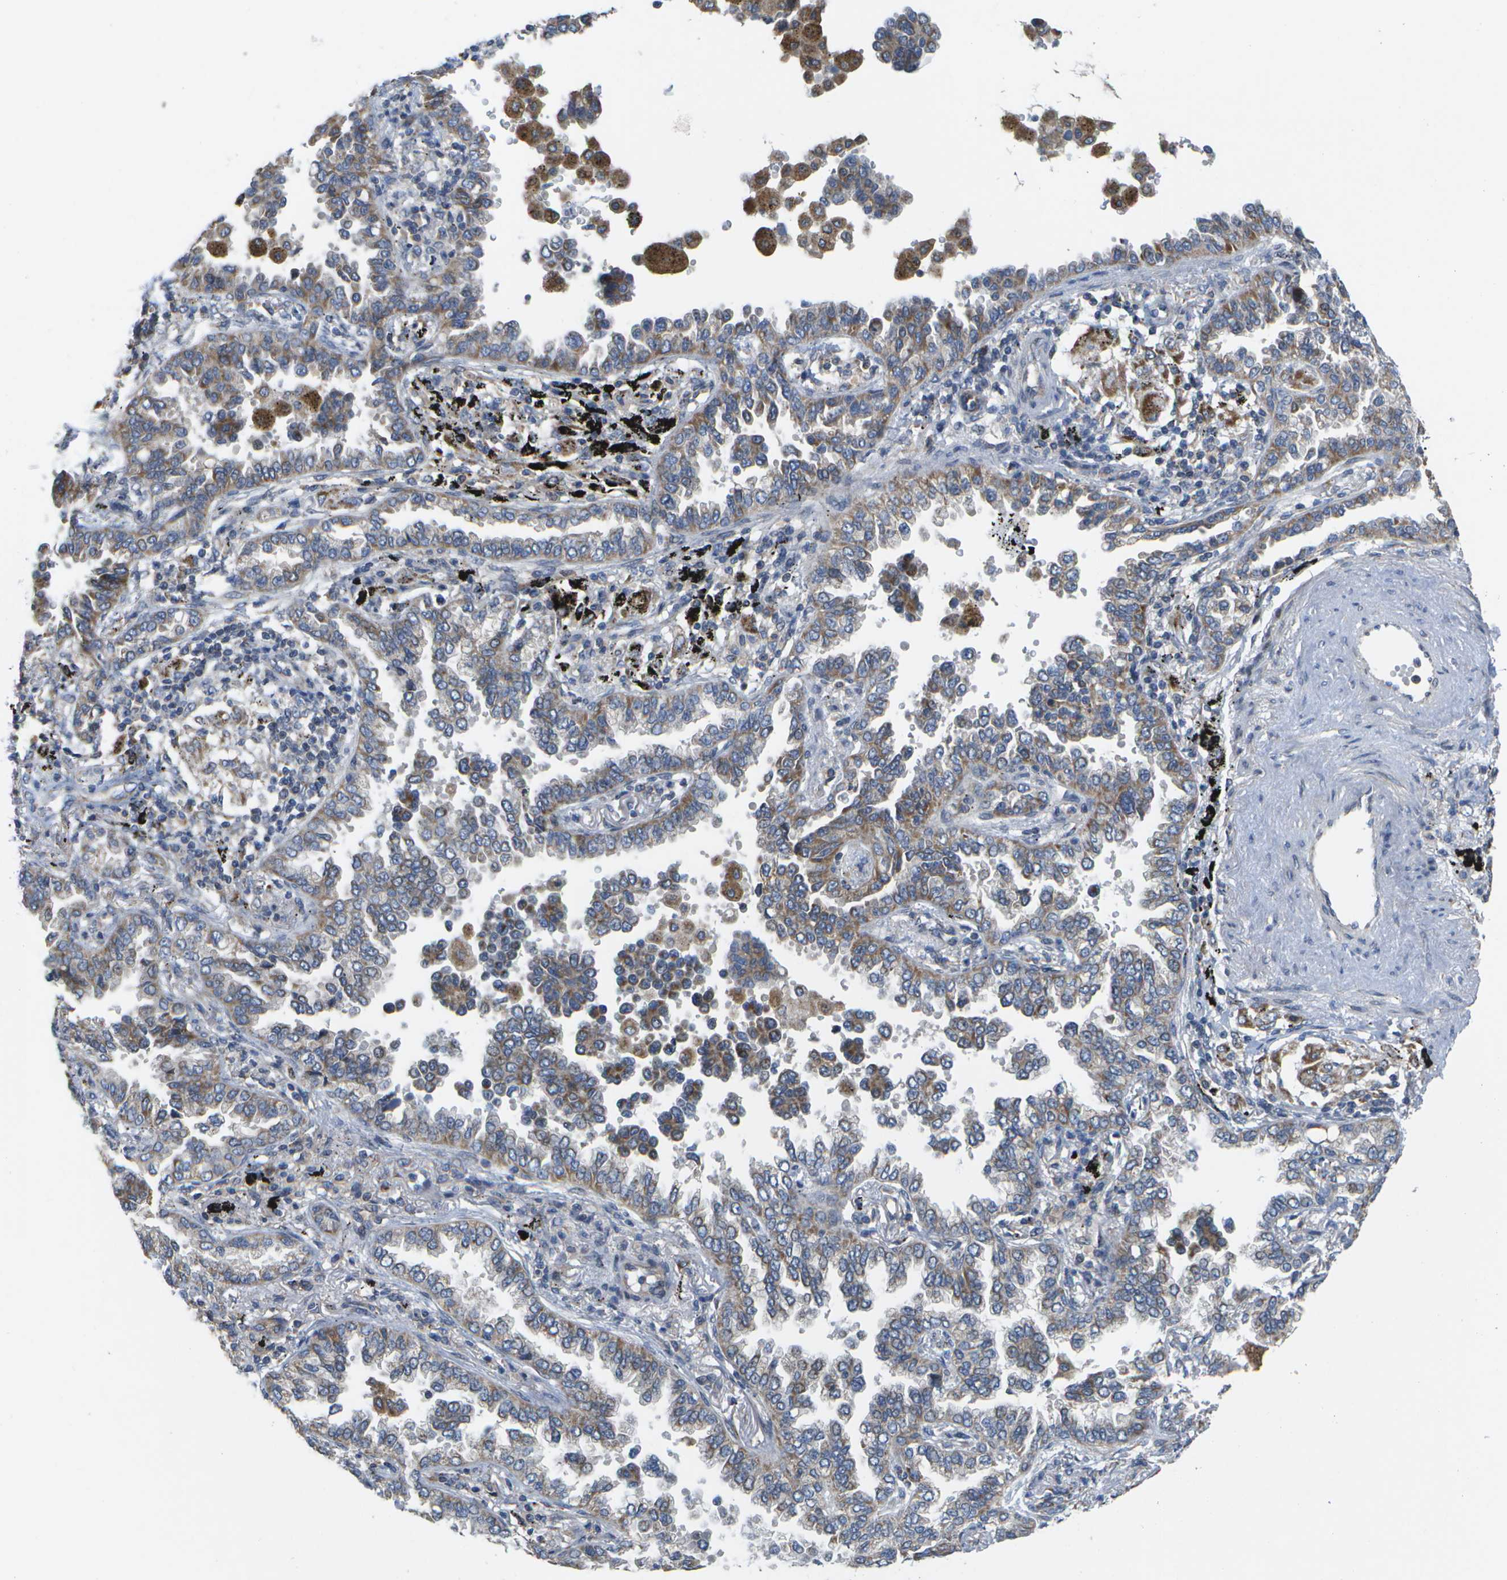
{"staining": {"intensity": "moderate", "quantity": ">75%", "location": "cytoplasmic/membranous"}, "tissue": "lung cancer", "cell_type": "Tumor cells", "image_type": "cancer", "snomed": [{"axis": "morphology", "description": "Normal tissue, NOS"}, {"axis": "morphology", "description": "Adenocarcinoma, NOS"}, {"axis": "topography", "description": "Lung"}], "caption": "Human lung cancer (adenocarcinoma) stained with a protein marker exhibits moderate staining in tumor cells.", "gene": "HADHA", "patient": {"sex": "male", "age": 59}}